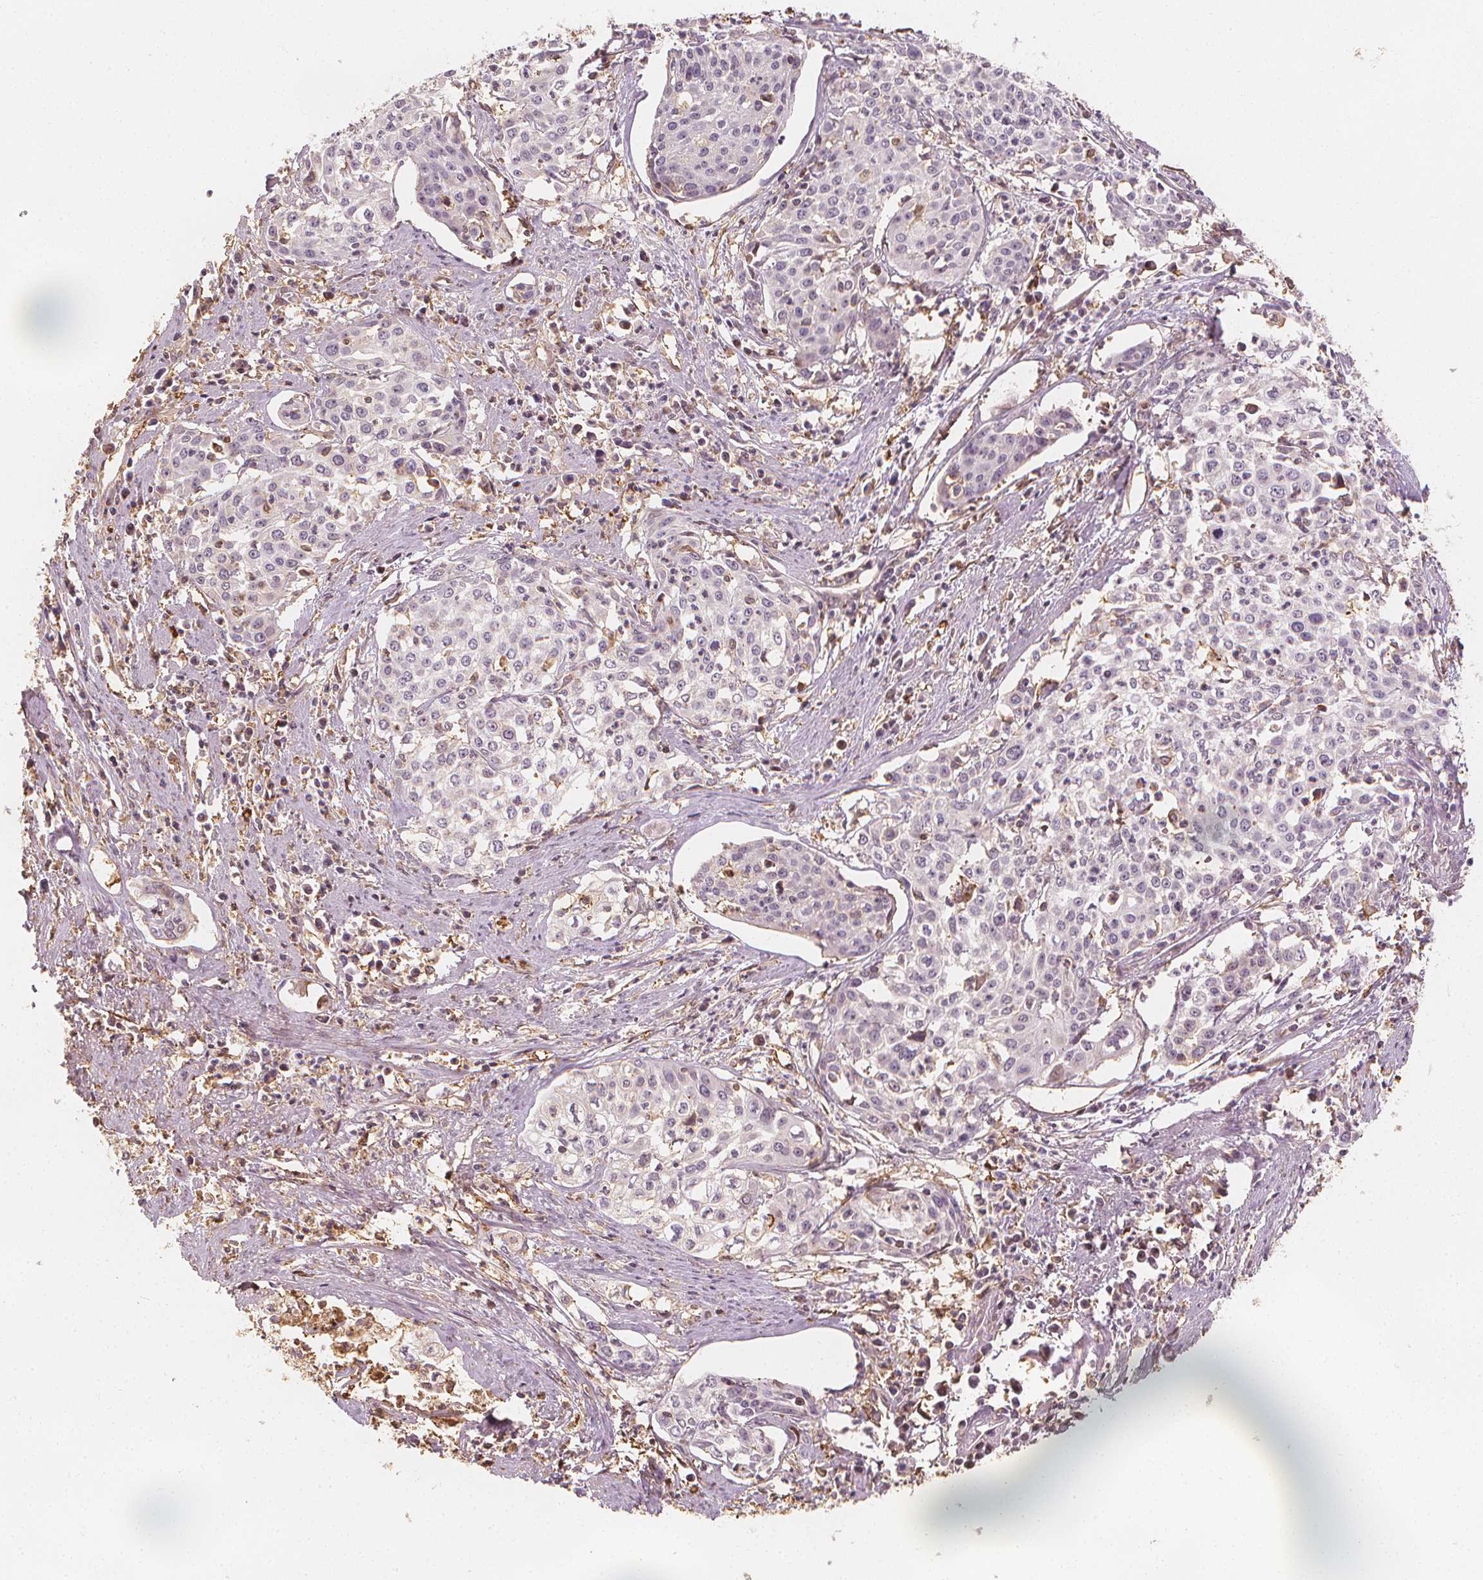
{"staining": {"intensity": "negative", "quantity": "none", "location": "none"}, "tissue": "cervical cancer", "cell_type": "Tumor cells", "image_type": "cancer", "snomed": [{"axis": "morphology", "description": "Squamous cell carcinoma, NOS"}, {"axis": "topography", "description": "Cervix"}], "caption": "A micrograph of cervical squamous cell carcinoma stained for a protein reveals no brown staining in tumor cells.", "gene": "ARHGAP26", "patient": {"sex": "female", "age": 39}}